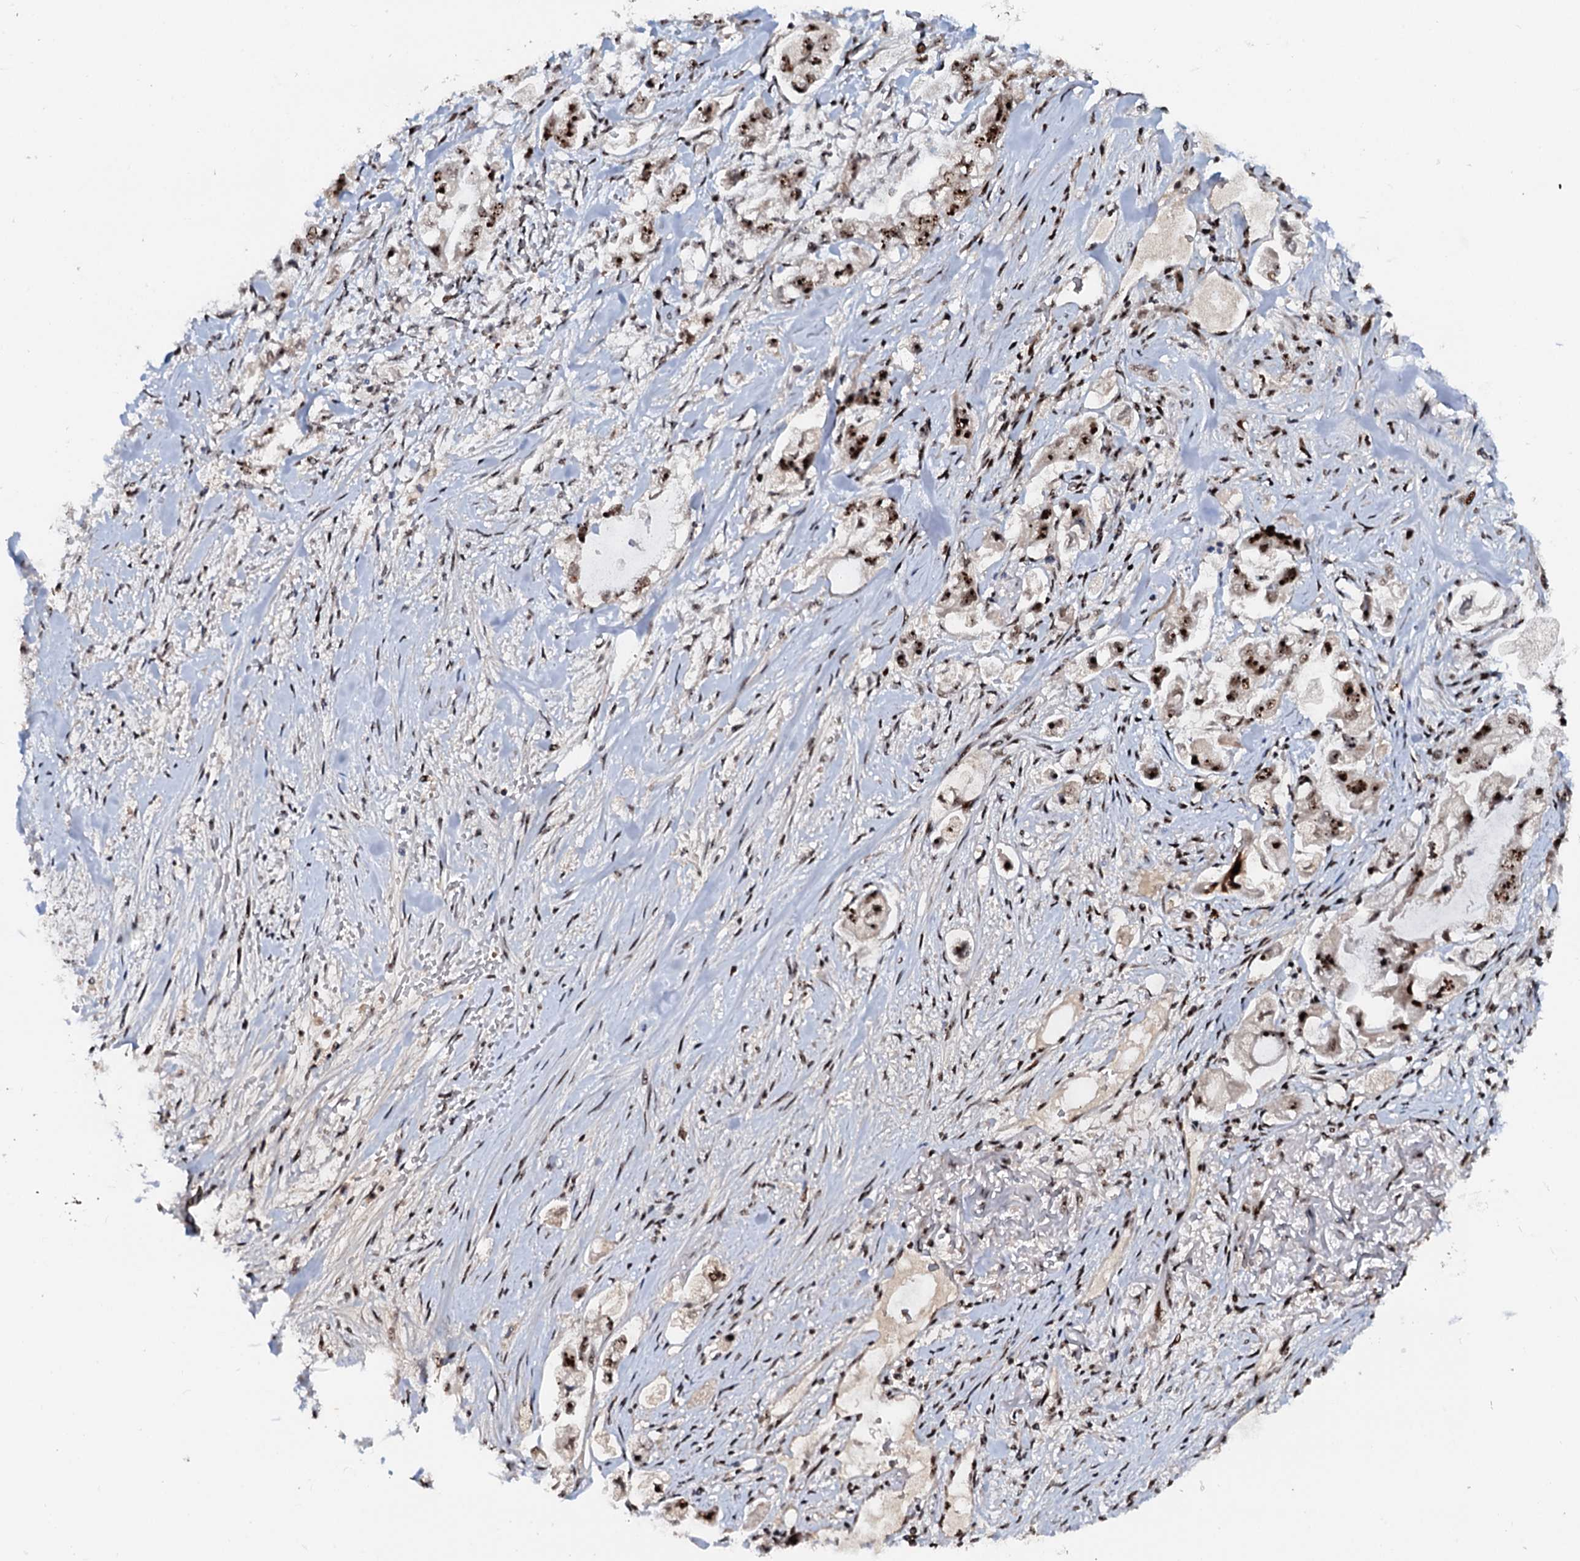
{"staining": {"intensity": "moderate", "quantity": ">75%", "location": "nuclear"}, "tissue": "stomach cancer", "cell_type": "Tumor cells", "image_type": "cancer", "snomed": [{"axis": "morphology", "description": "Adenocarcinoma, NOS"}, {"axis": "topography", "description": "Stomach"}], "caption": "Immunohistochemistry (IHC) staining of stomach adenocarcinoma, which exhibits medium levels of moderate nuclear positivity in approximately >75% of tumor cells indicating moderate nuclear protein staining. The staining was performed using DAB (brown) for protein detection and nuclei were counterstained in hematoxylin (blue).", "gene": "NEUROG3", "patient": {"sex": "male", "age": 62}}